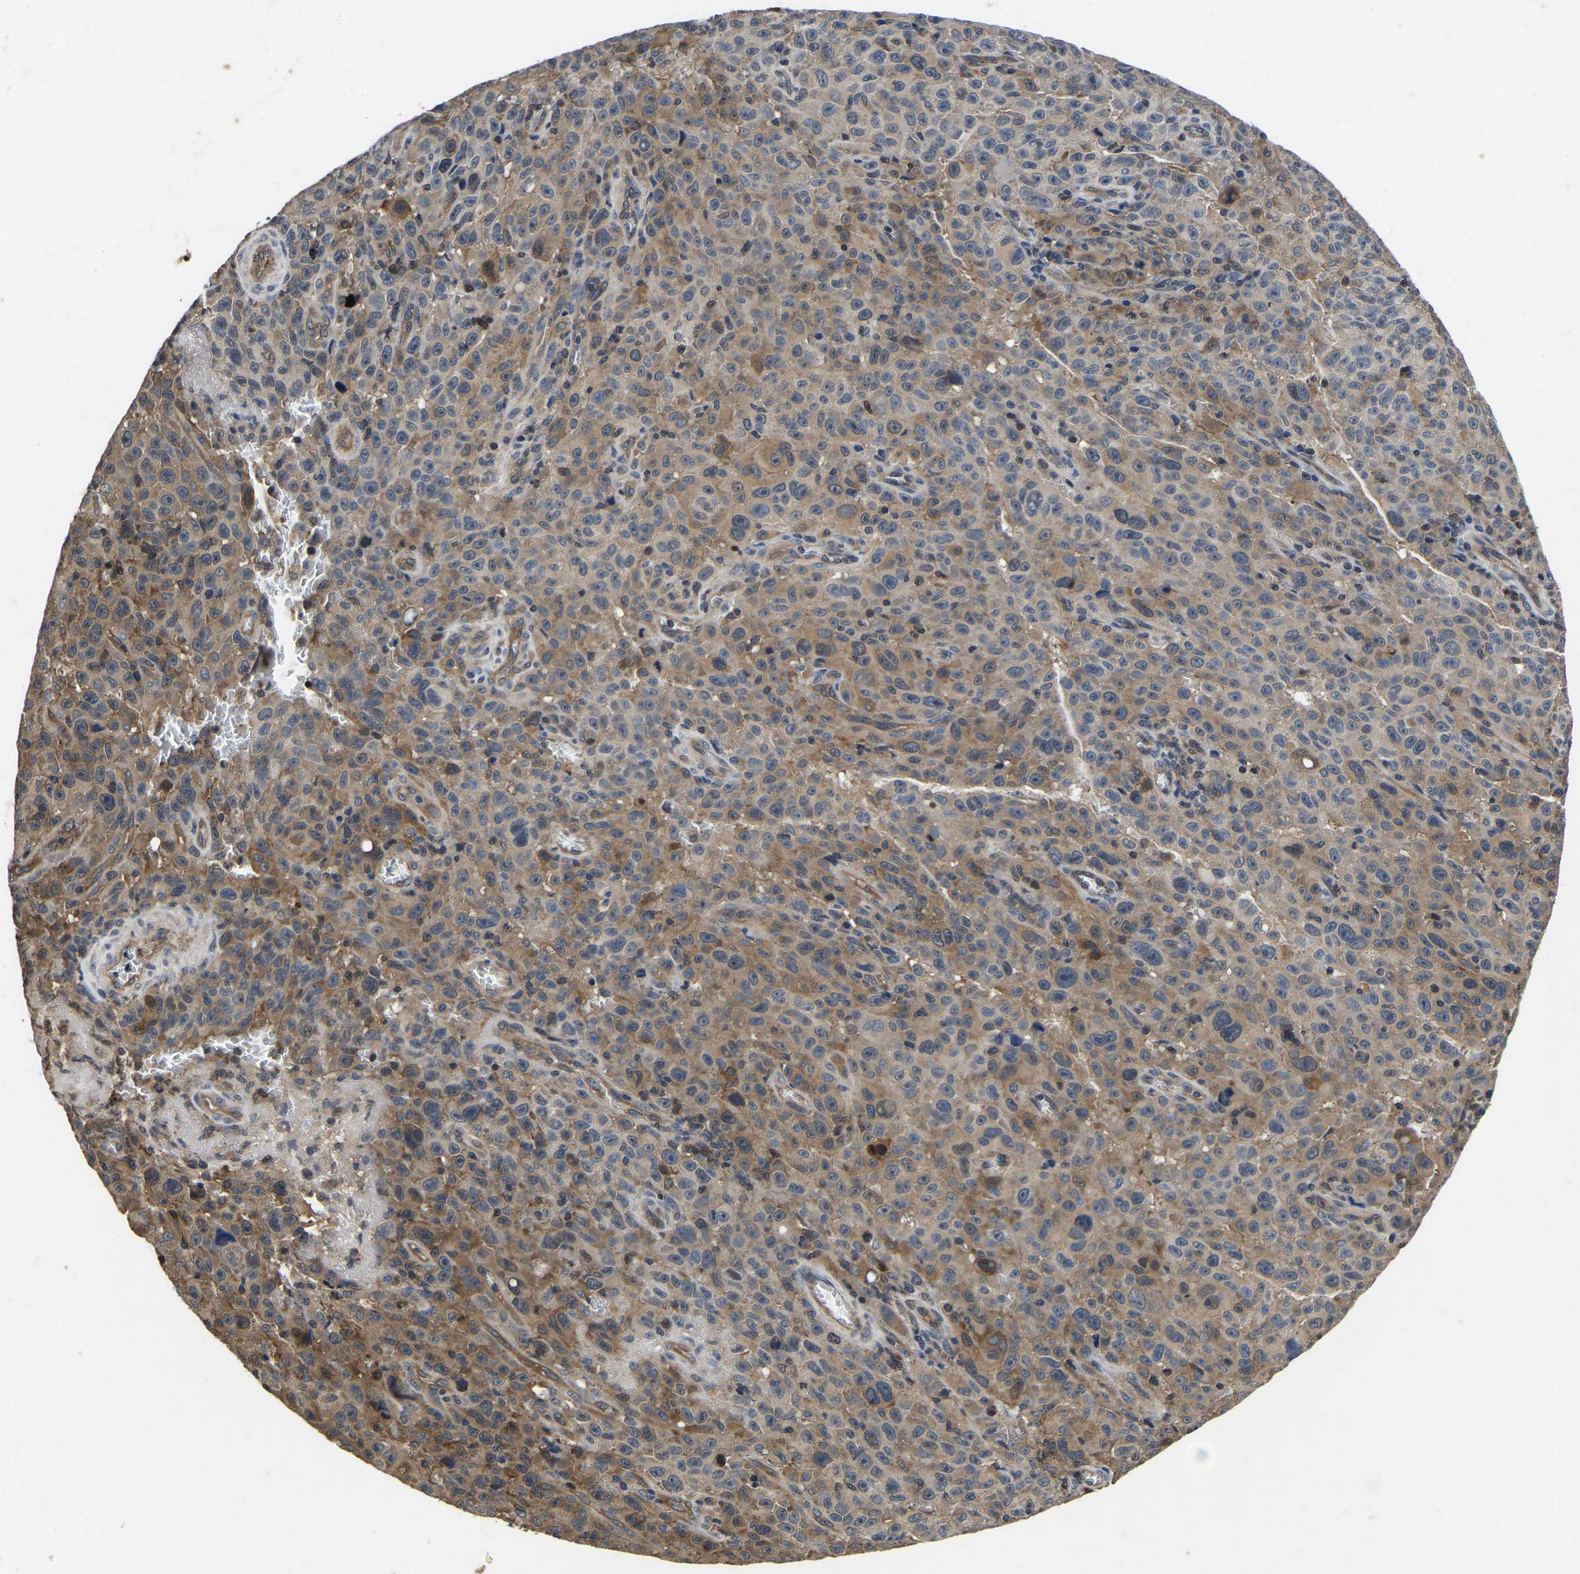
{"staining": {"intensity": "moderate", "quantity": ">75%", "location": "cytoplasmic/membranous"}, "tissue": "melanoma", "cell_type": "Tumor cells", "image_type": "cancer", "snomed": [{"axis": "morphology", "description": "Malignant melanoma, NOS"}, {"axis": "topography", "description": "Skin"}], "caption": "Malignant melanoma stained with a brown dye reveals moderate cytoplasmic/membranous positive staining in approximately >75% of tumor cells.", "gene": "FGD5", "patient": {"sex": "female", "age": 82}}